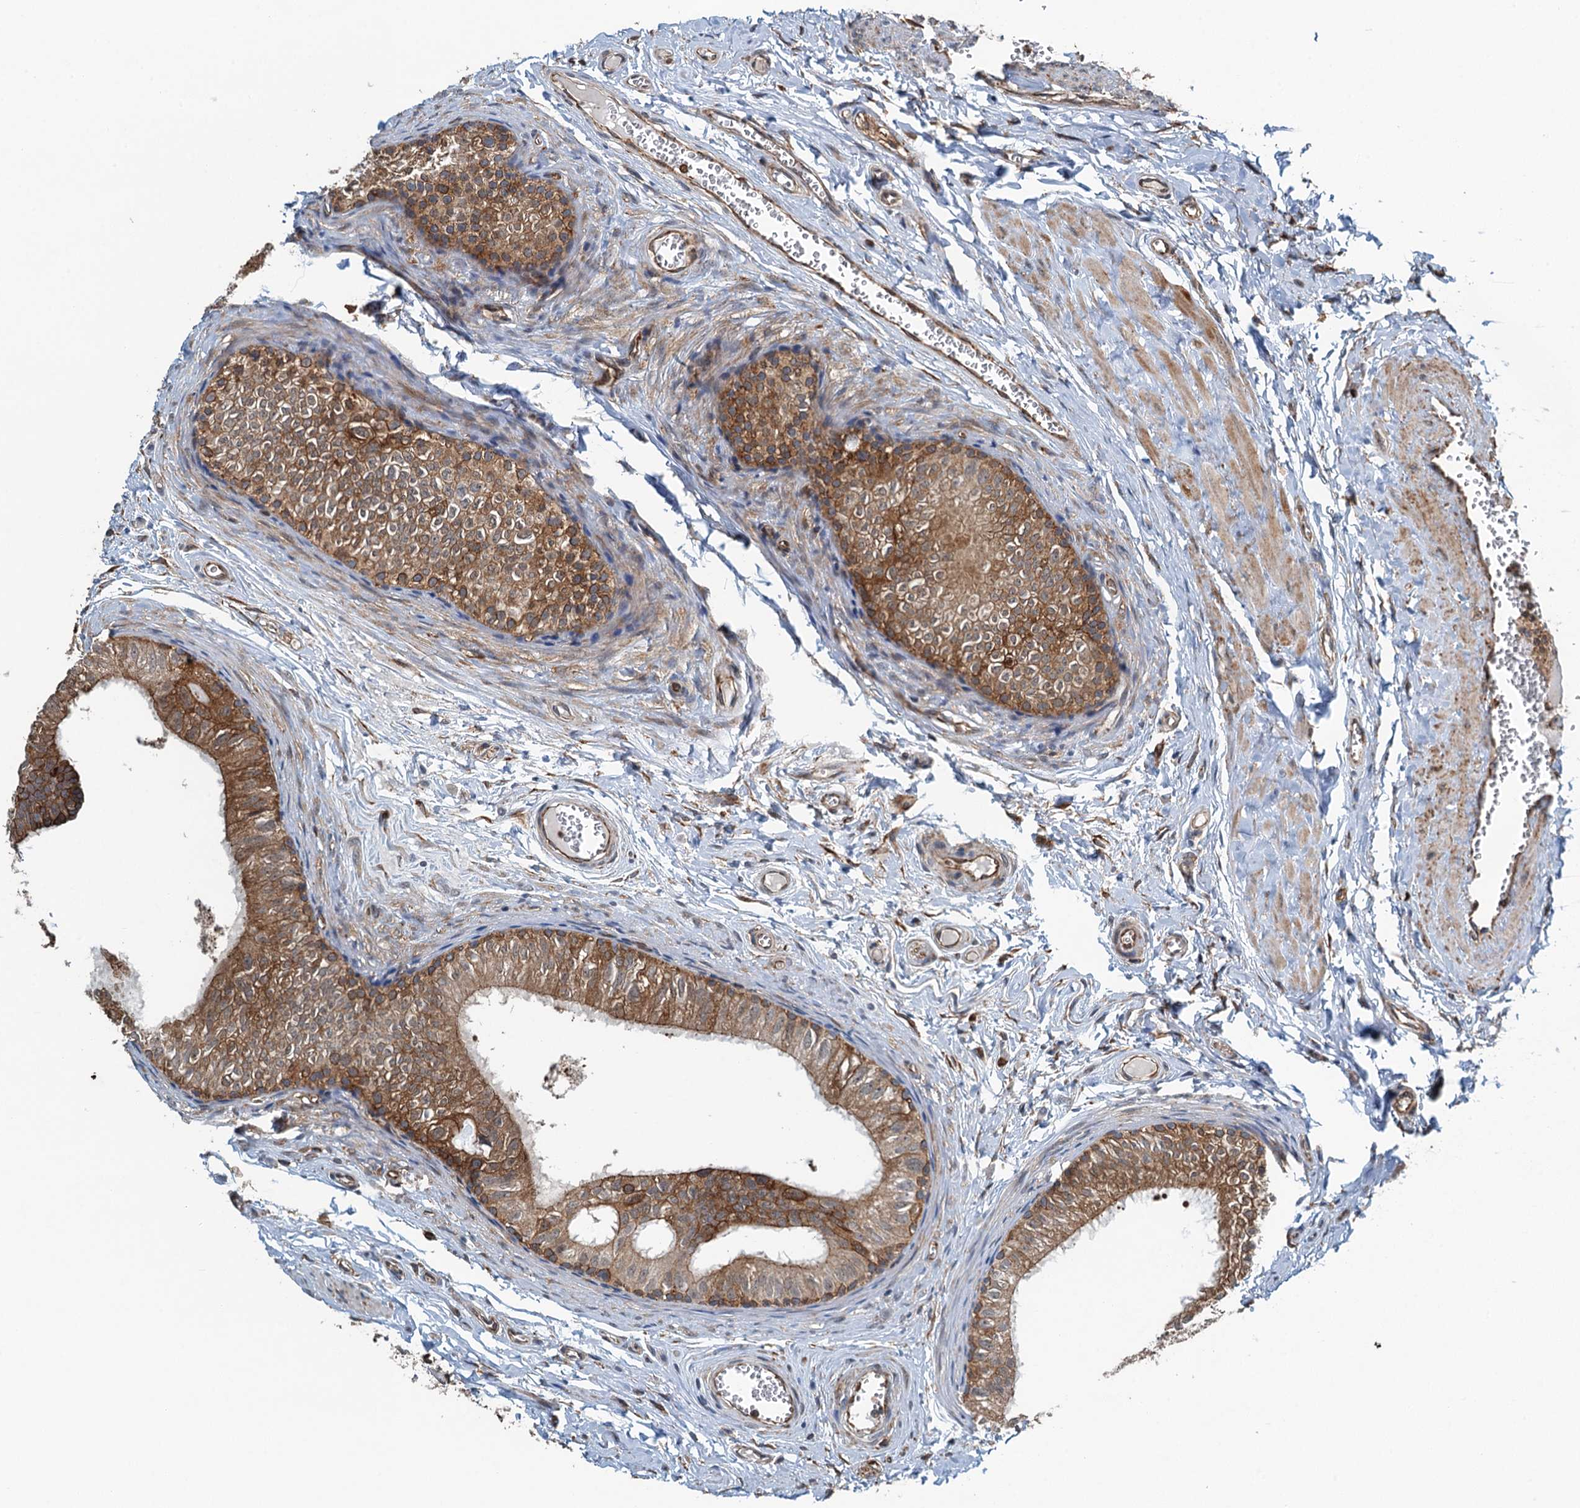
{"staining": {"intensity": "moderate", "quantity": ">75%", "location": "cytoplasmic/membranous"}, "tissue": "epididymis", "cell_type": "Glandular cells", "image_type": "normal", "snomed": [{"axis": "morphology", "description": "Normal tissue, NOS"}, {"axis": "topography", "description": "Epididymis"}], "caption": "Immunohistochemical staining of normal epididymis reveals medium levels of moderate cytoplasmic/membranous staining in approximately >75% of glandular cells.", "gene": "WHAMM", "patient": {"sex": "male", "age": 42}}